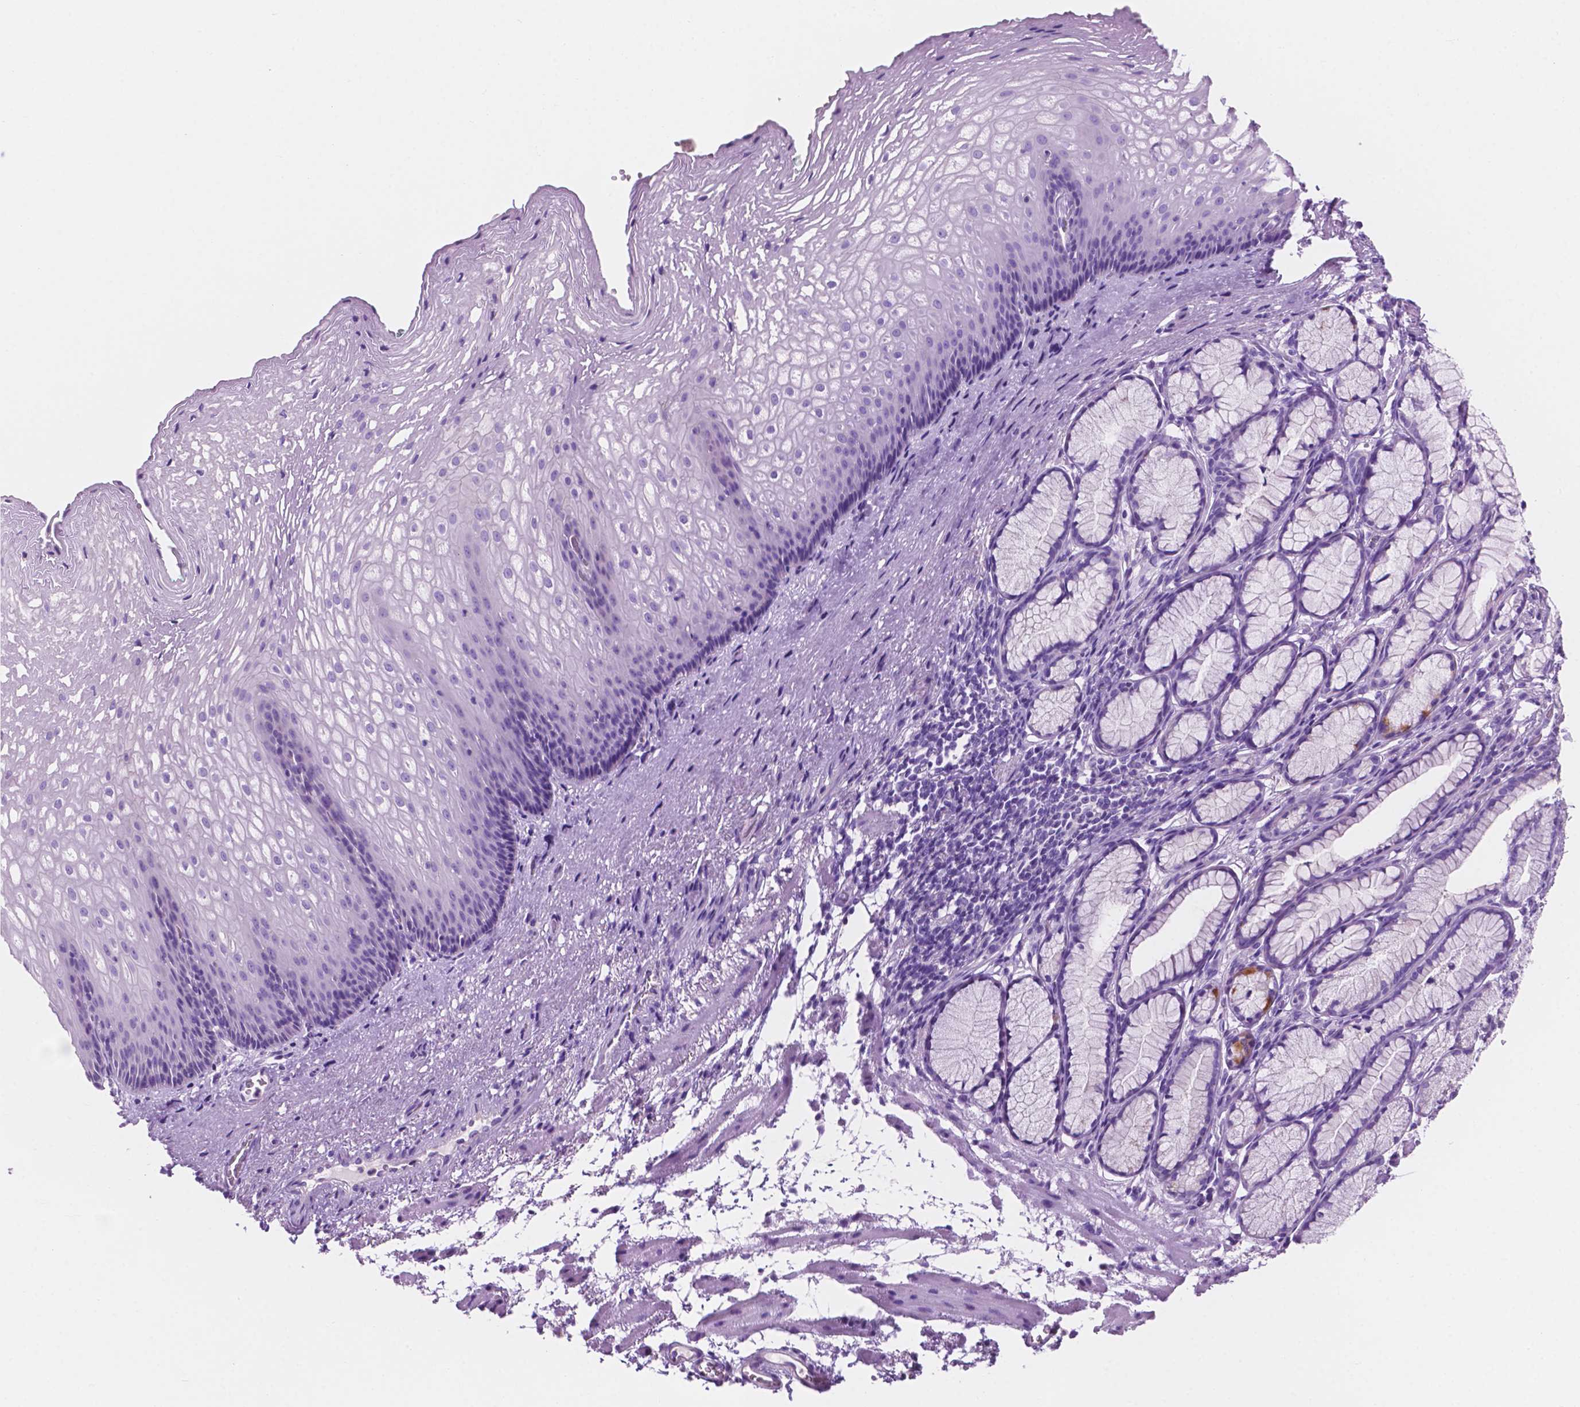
{"staining": {"intensity": "negative", "quantity": "none", "location": "none"}, "tissue": "esophagus", "cell_type": "Squamous epithelial cells", "image_type": "normal", "snomed": [{"axis": "morphology", "description": "Normal tissue, NOS"}, {"axis": "topography", "description": "Esophagus"}], "caption": "The IHC micrograph has no significant staining in squamous epithelial cells of esophagus. The staining is performed using DAB brown chromogen with nuclei counter-stained in using hematoxylin.", "gene": "IGFN1", "patient": {"sex": "male", "age": 76}}